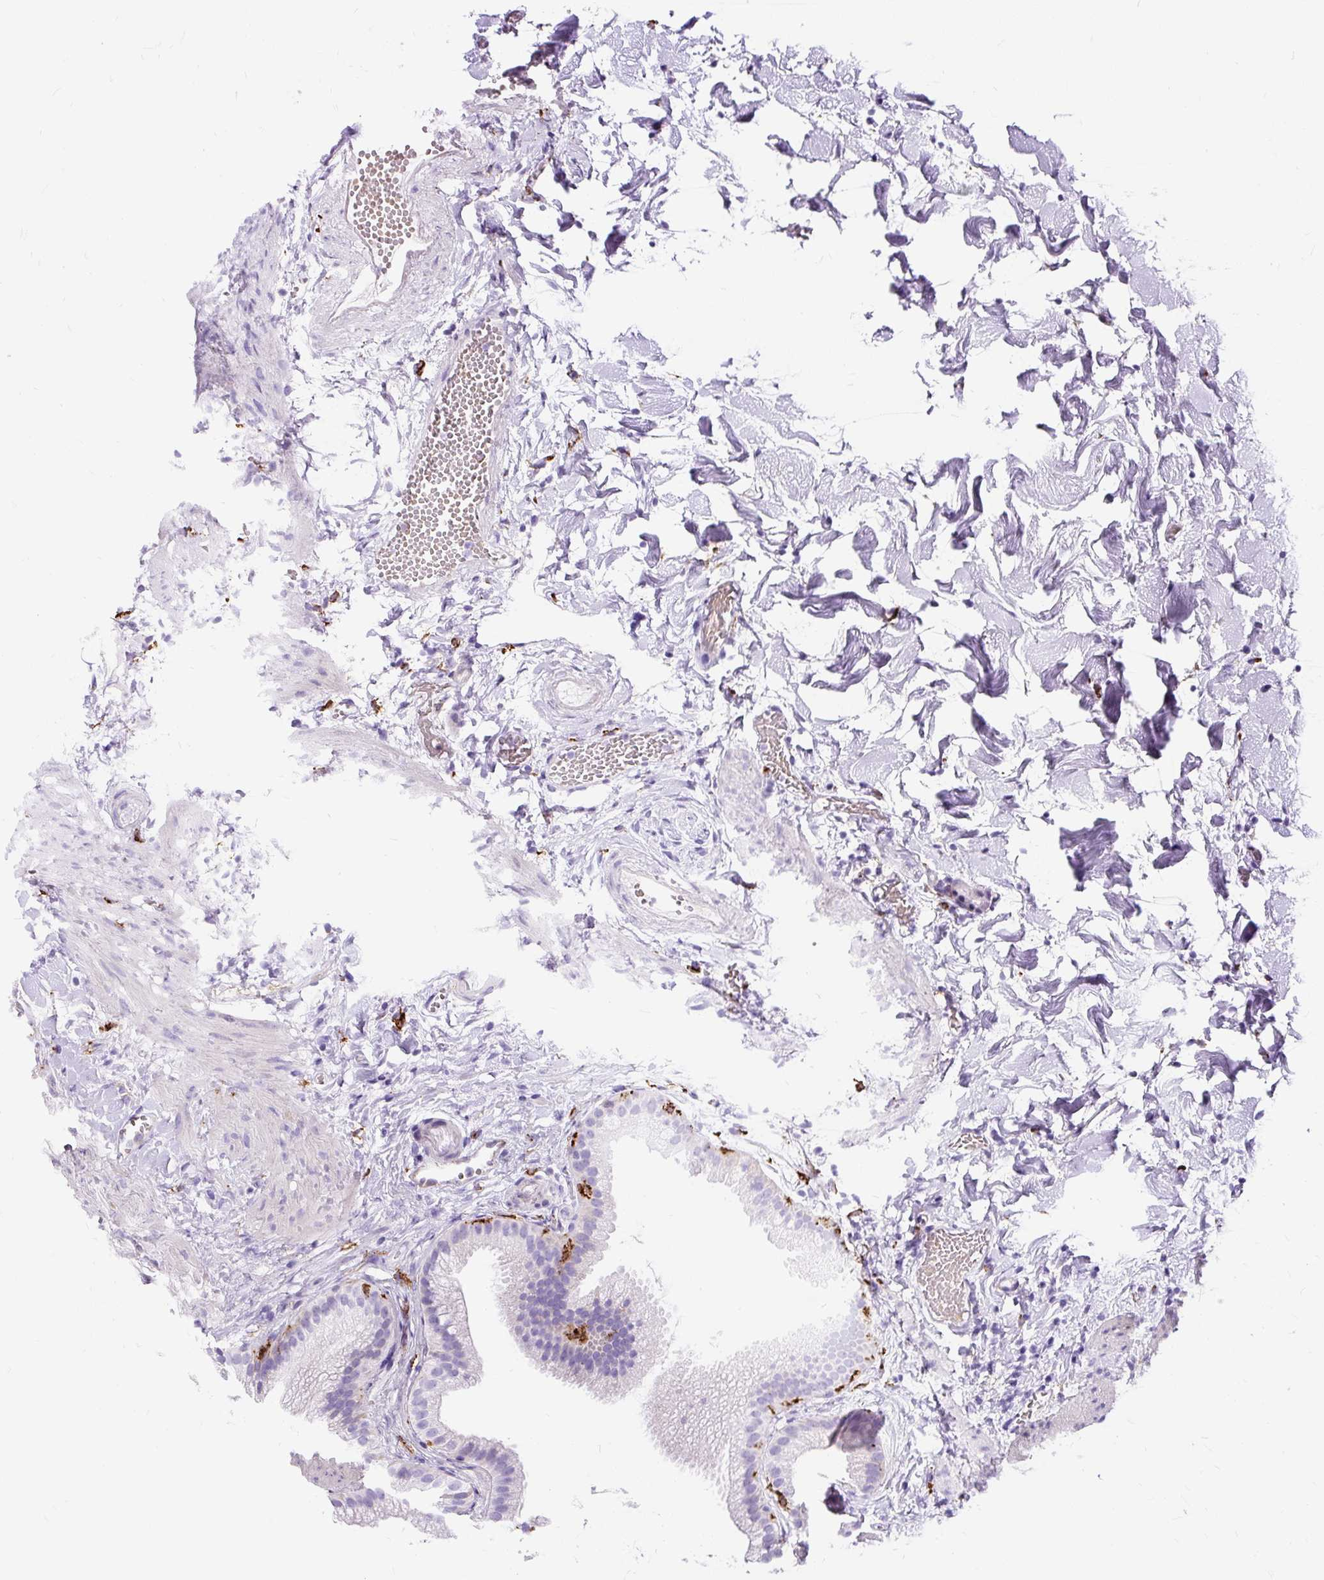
{"staining": {"intensity": "strong", "quantity": "<25%", "location": "cytoplasmic/membranous"}, "tissue": "gallbladder", "cell_type": "Glandular cells", "image_type": "normal", "snomed": [{"axis": "morphology", "description": "Normal tissue, NOS"}, {"axis": "topography", "description": "Gallbladder"}], "caption": "Strong cytoplasmic/membranous expression for a protein is present in about <25% of glandular cells of unremarkable gallbladder using immunohistochemistry (IHC).", "gene": "HLA", "patient": {"sex": "female", "age": 63}}